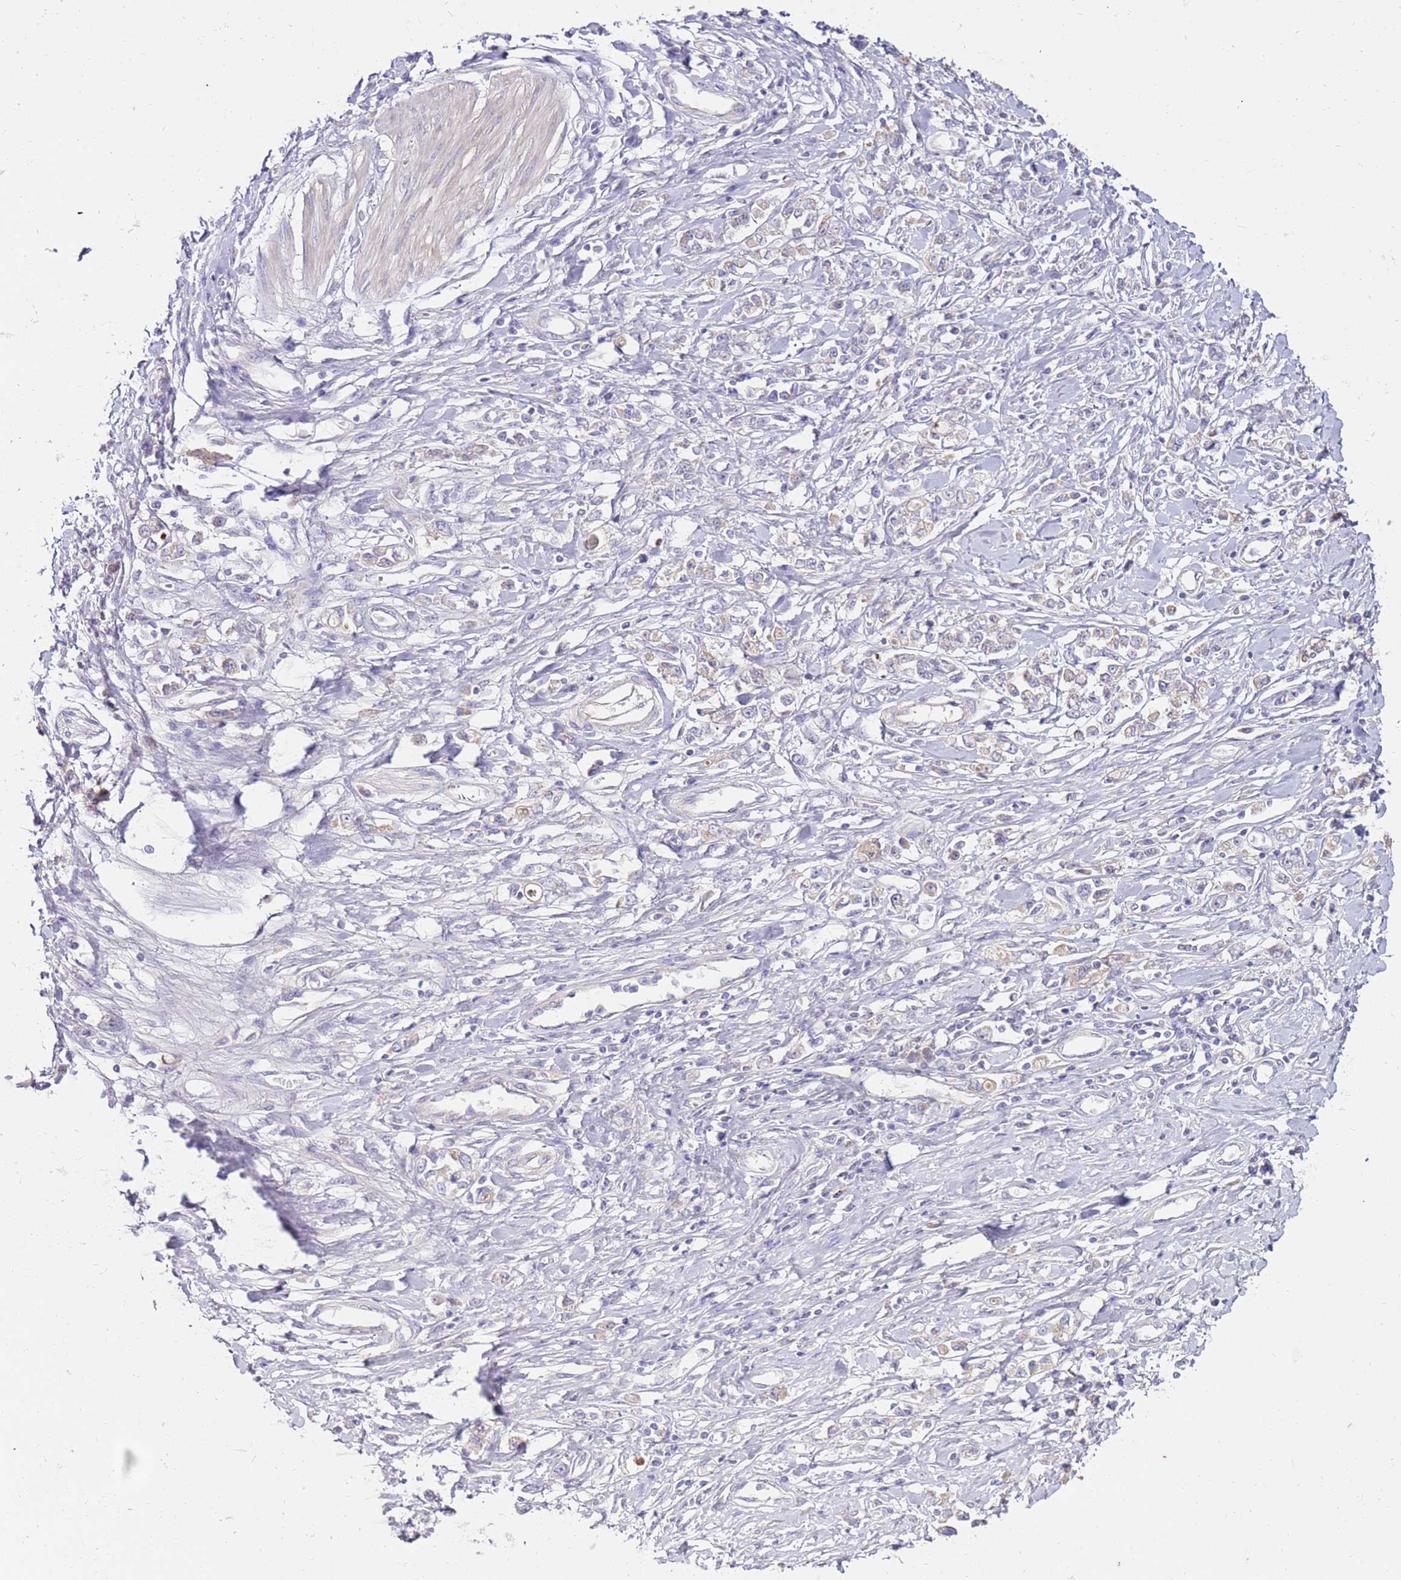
{"staining": {"intensity": "negative", "quantity": "none", "location": "none"}, "tissue": "stomach cancer", "cell_type": "Tumor cells", "image_type": "cancer", "snomed": [{"axis": "morphology", "description": "Adenocarcinoma, NOS"}, {"axis": "topography", "description": "Stomach"}], "caption": "Immunohistochemistry (IHC) image of neoplastic tissue: stomach cancer stained with DAB reveals no significant protein staining in tumor cells.", "gene": "SLC44A4", "patient": {"sex": "female", "age": 76}}